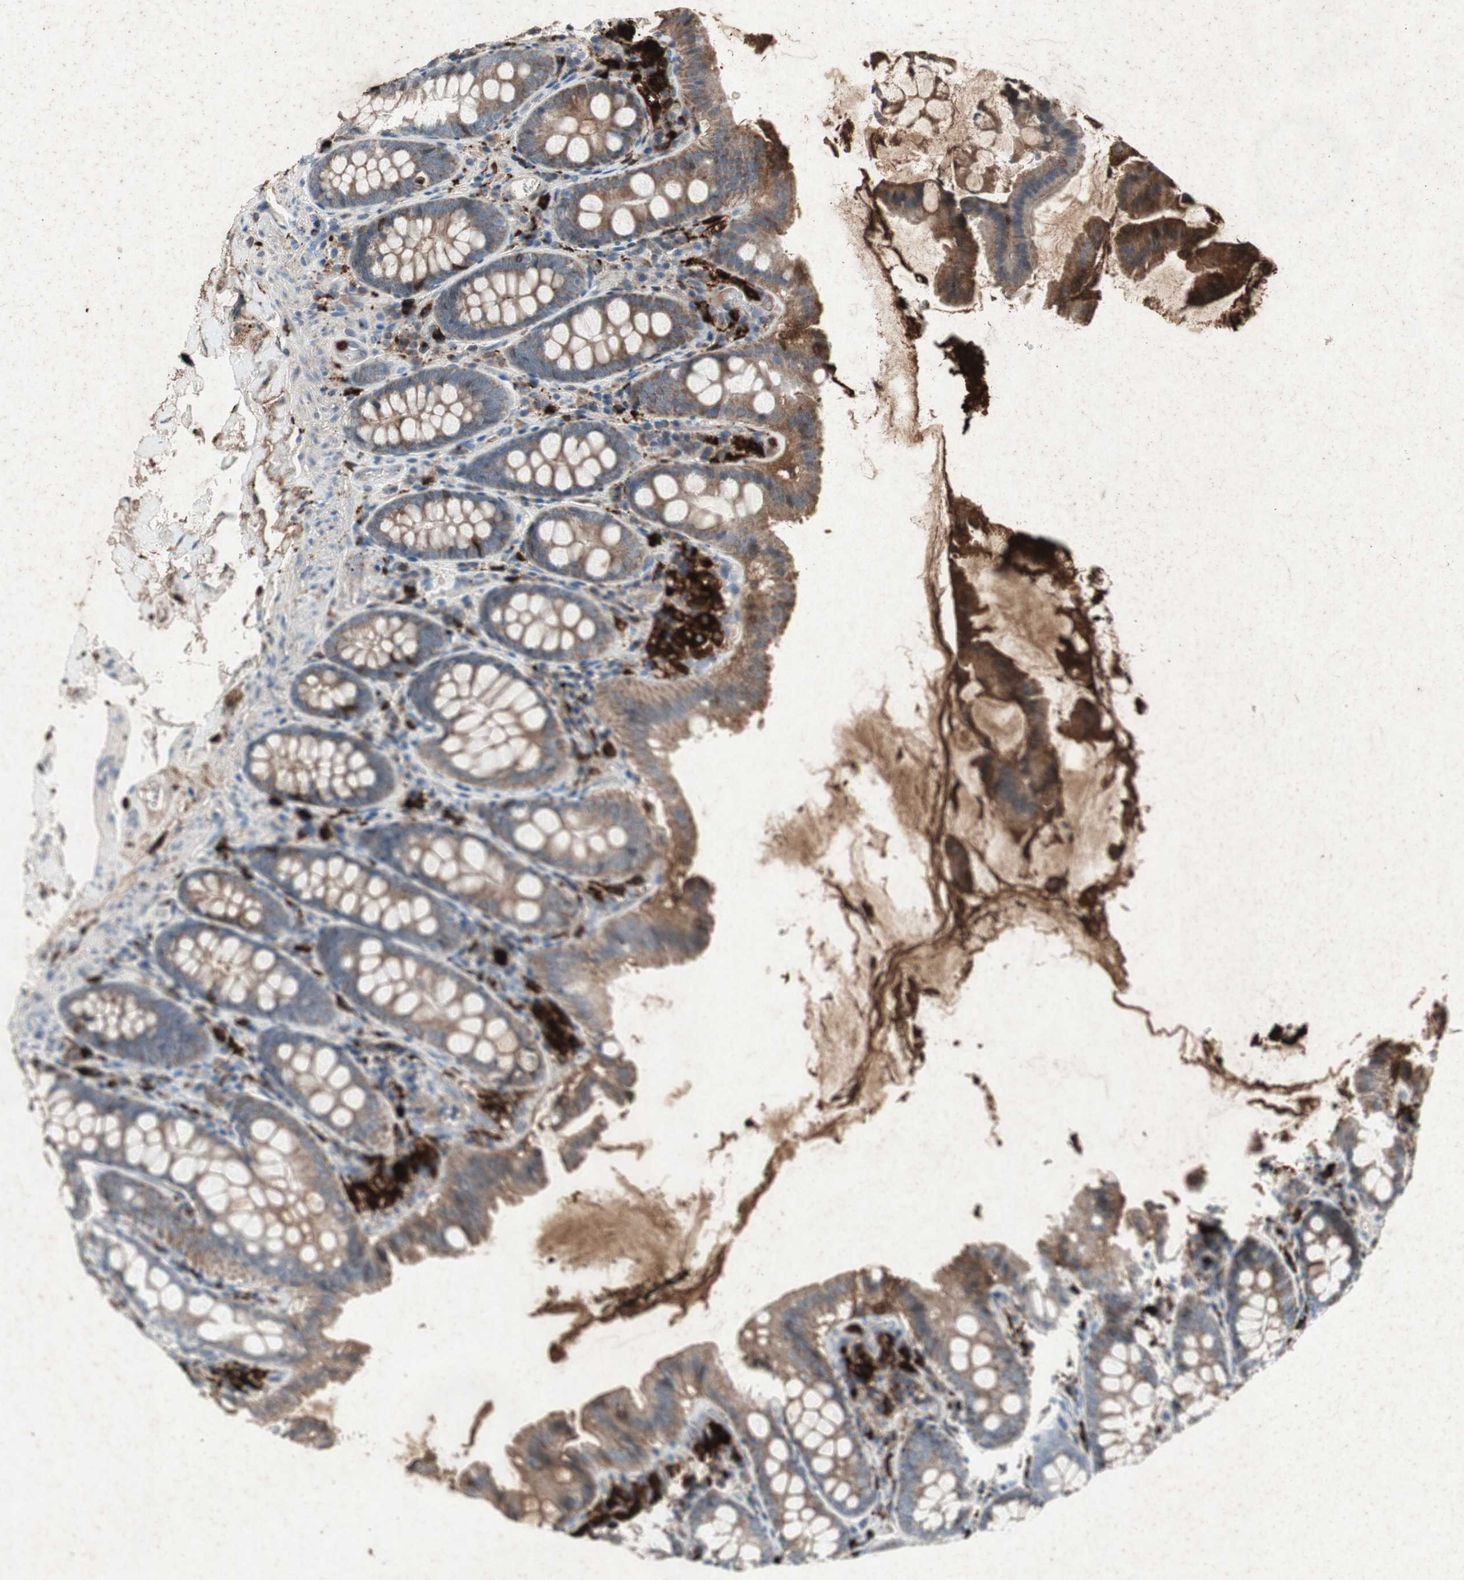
{"staining": {"intensity": "moderate", "quantity": "<25%", "location": "cytoplasmic/membranous"}, "tissue": "colon", "cell_type": "Endothelial cells", "image_type": "normal", "snomed": [{"axis": "morphology", "description": "Normal tissue, NOS"}, {"axis": "topography", "description": "Colon"}], "caption": "Immunohistochemical staining of benign human colon displays <25% levels of moderate cytoplasmic/membranous protein positivity in approximately <25% of endothelial cells.", "gene": "TYROBP", "patient": {"sex": "female", "age": 61}}